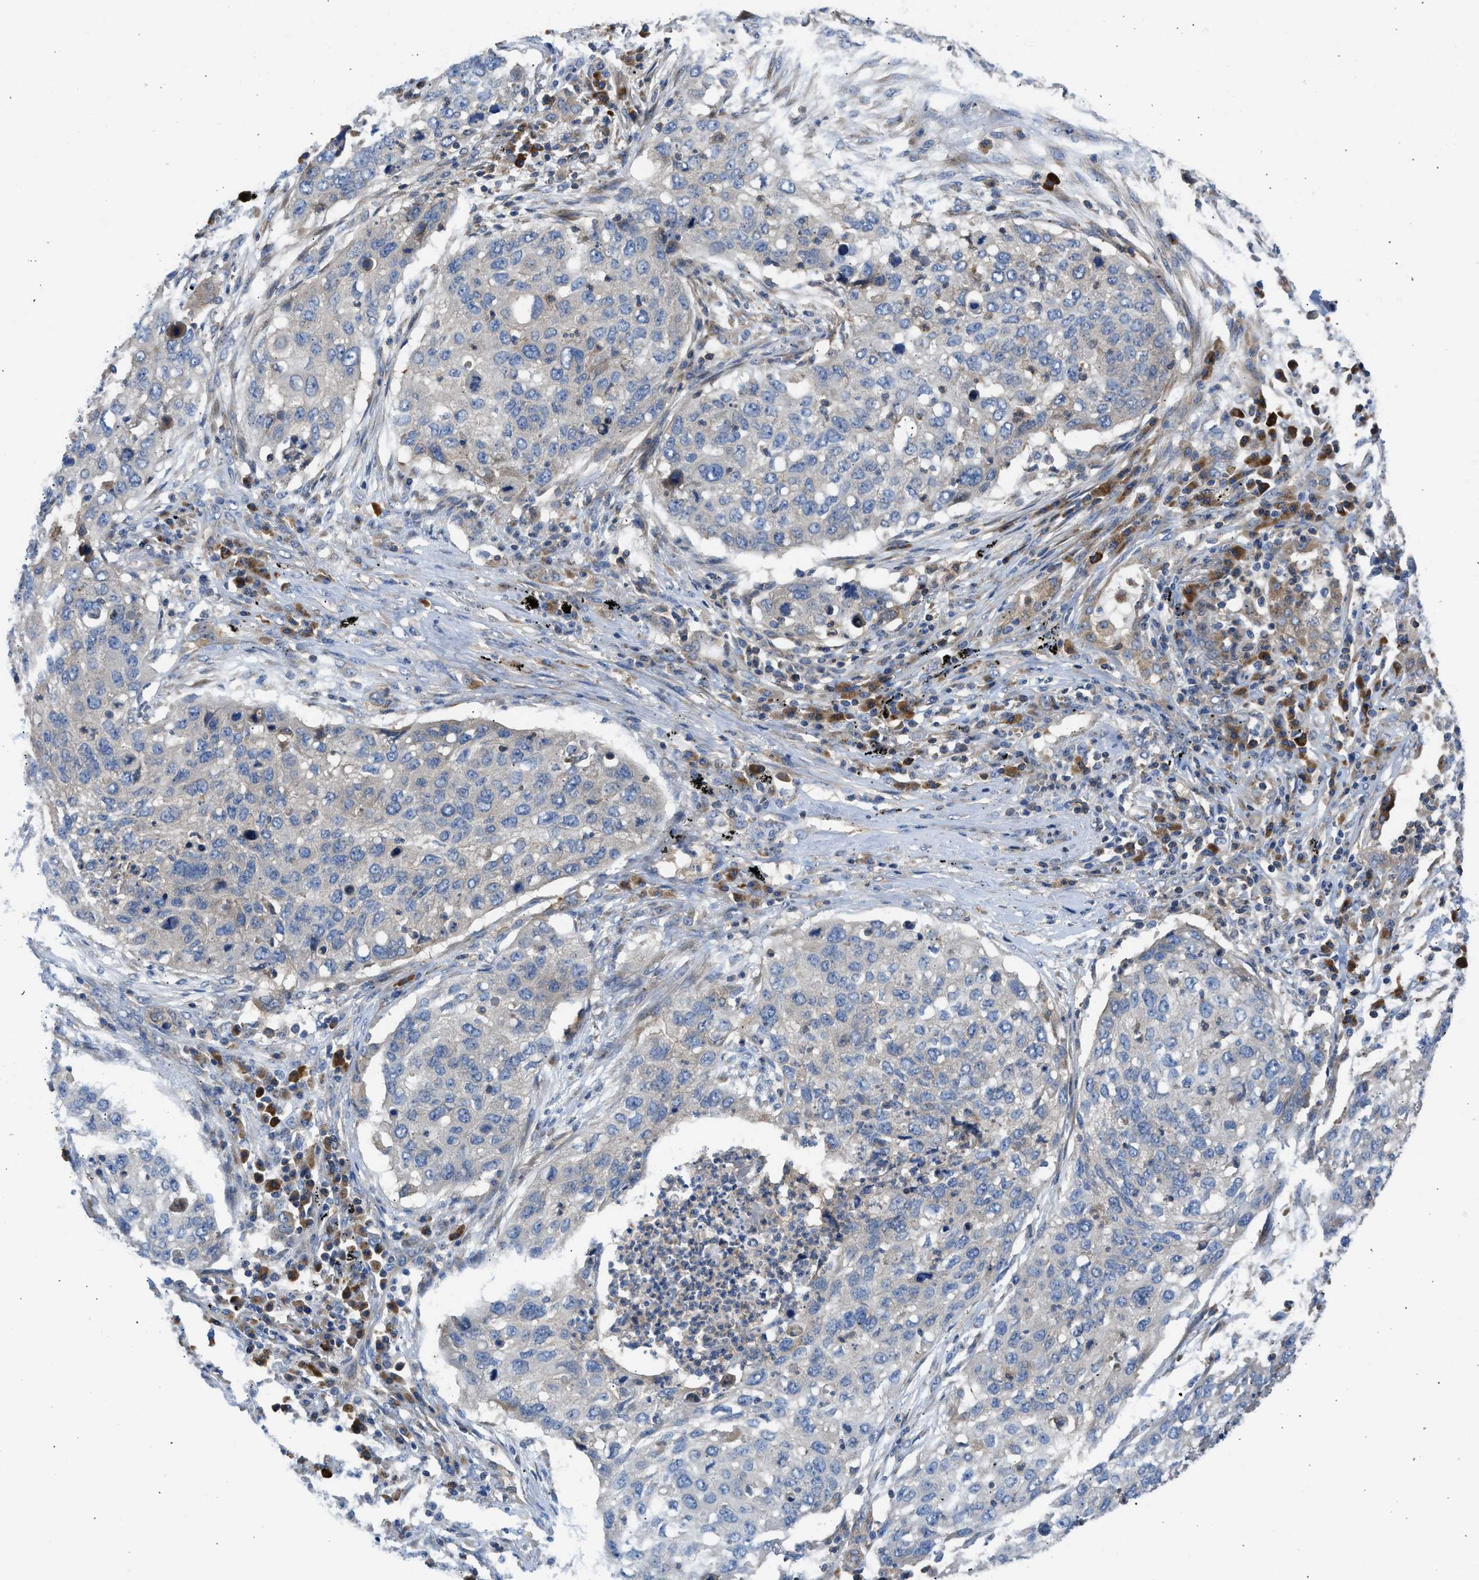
{"staining": {"intensity": "negative", "quantity": "none", "location": "none"}, "tissue": "lung cancer", "cell_type": "Tumor cells", "image_type": "cancer", "snomed": [{"axis": "morphology", "description": "Squamous cell carcinoma, NOS"}, {"axis": "topography", "description": "Lung"}], "caption": "The image exhibits no staining of tumor cells in lung squamous cell carcinoma.", "gene": "CHKB", "patient": {"sex": "female", "age": 63}}